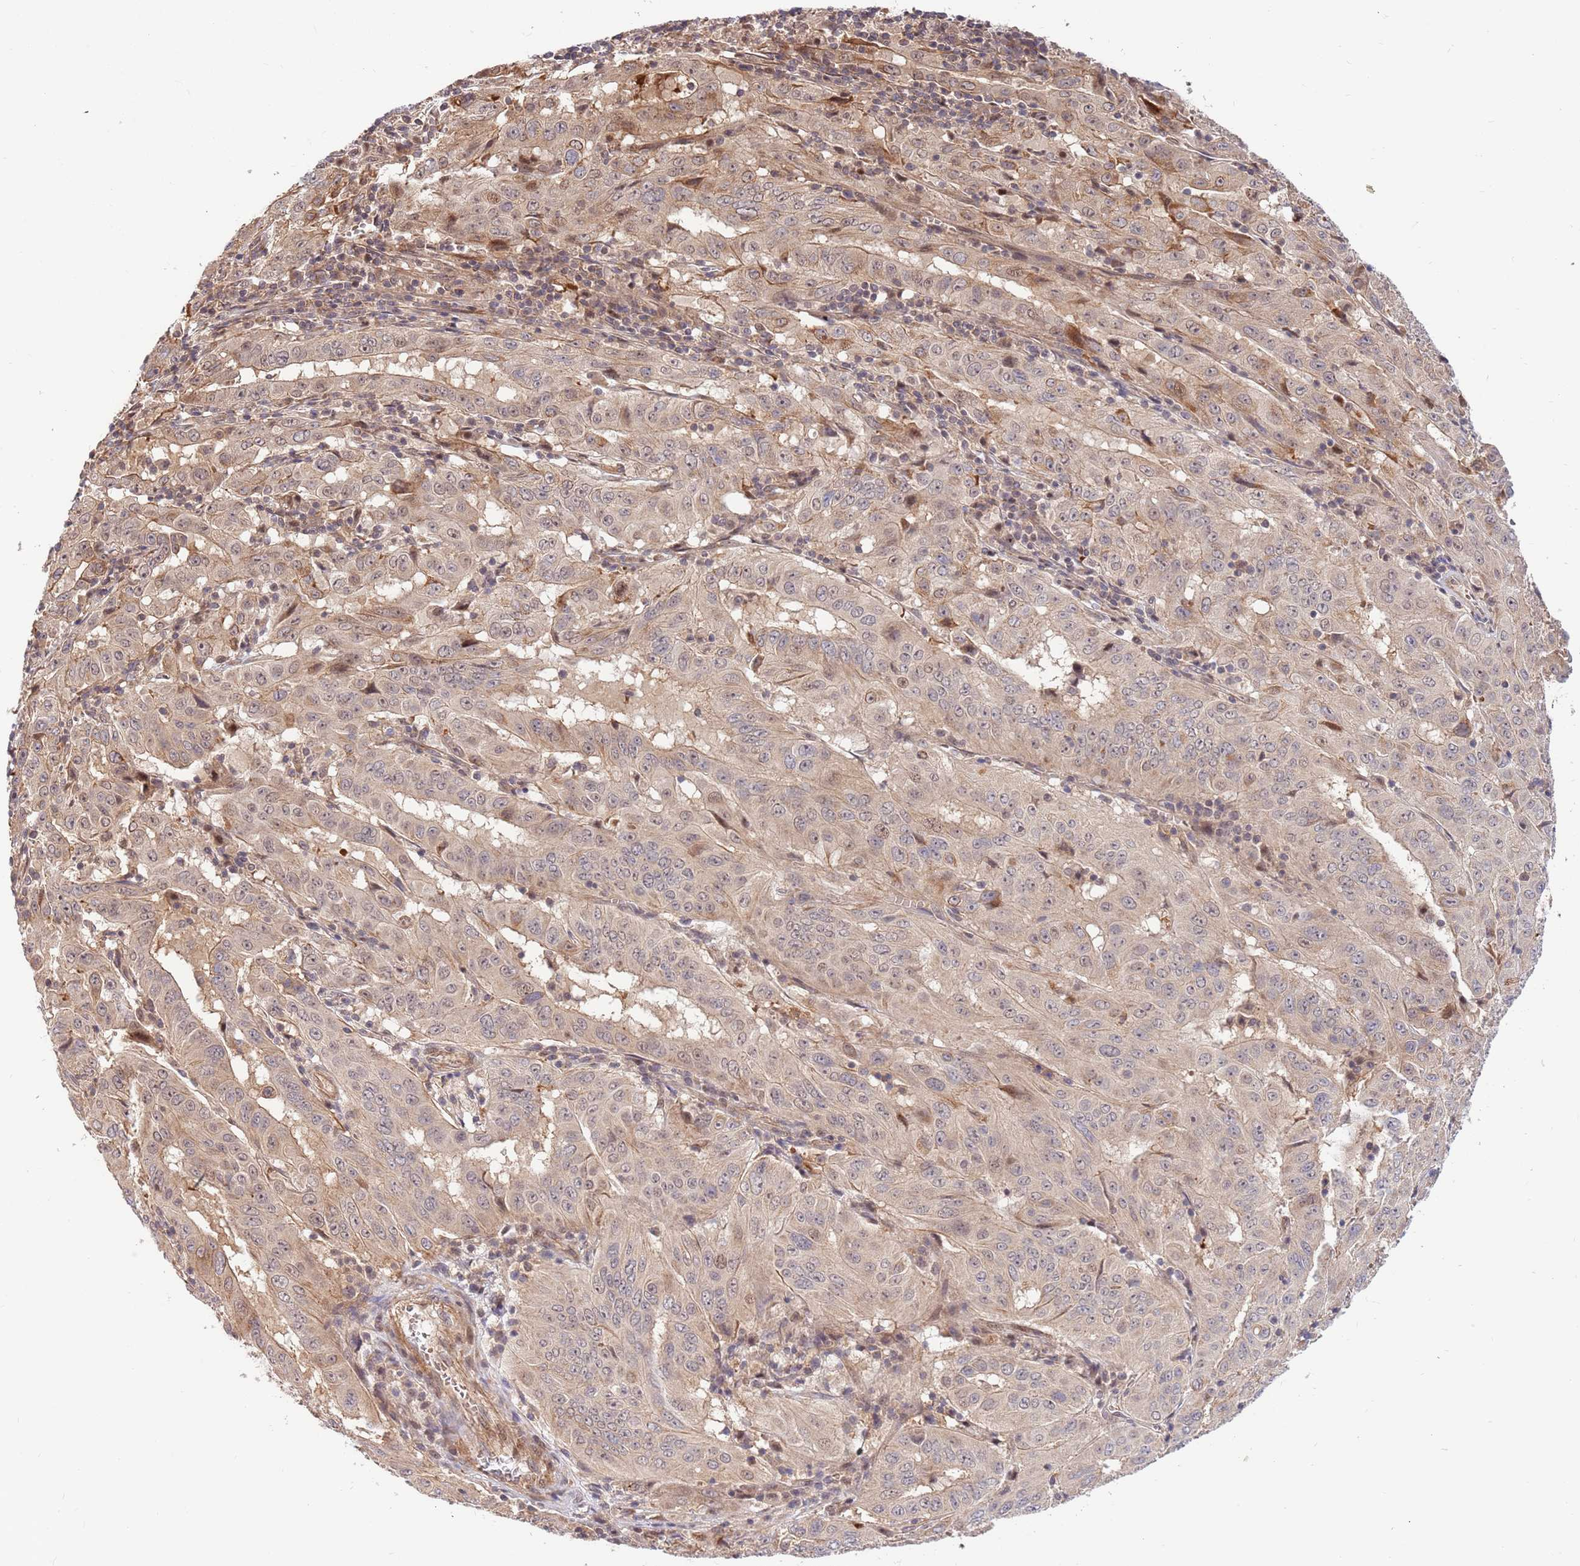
{"staining": {"intensity": "weak", "quantity": "25%-75%", "location": "cytoplasmic/membranous,nuclear"}, "tissue": "pancreatic cancer", "cell_type": "Tumor cells", "image_type": "cancer", "snomed": [{"axis": "morphology", "description": "Adenocarcinoma, NOS"}, {"axis": "topography", "description": "Pancreas"}], "caption": "Immunohistochemistry (IHC) (DAB (3,3'-diaminobenzidine)) staining of human pancreatic adenocarcinoma displays weak cytoplasmic/membranous and nuclear protein staining in approximately 25%-75% of tumor cells.", "gene": "HAUS3", "patient": {"sex": "male", "age": 63}}